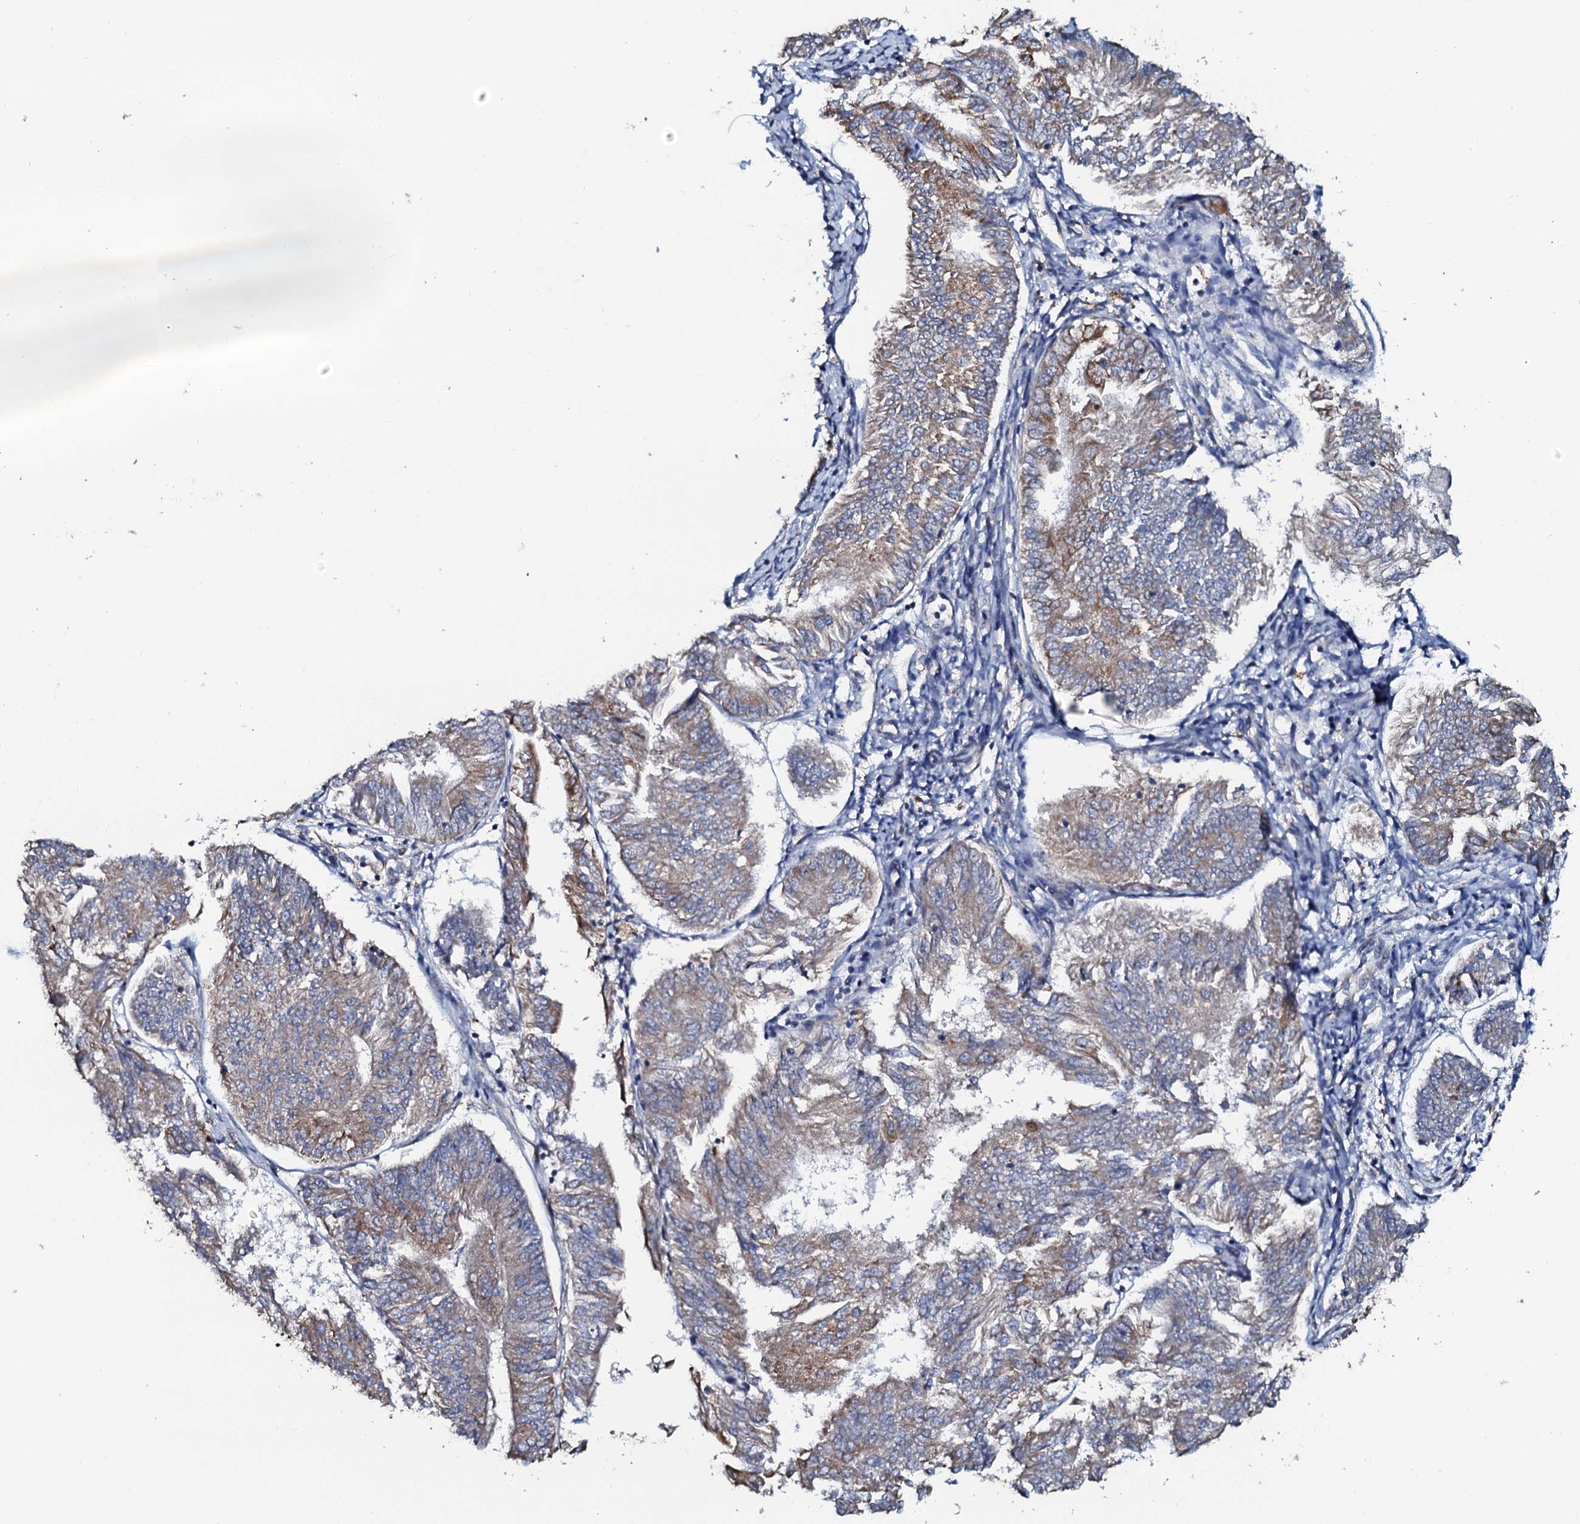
{"staining": {"intensity": "weak", "quantity": "25%-75%", "location": "cytoplasmic/membranous"}, "tissue": "endometrial cancer", "cell_type": "Tumor cells", "image_type": "cancer", "snomed": [{"axis": "morphology", "description": "Adenocarcinoma, NOS"}, {"axis": "topography", "description": "Endometrium"}], "caption": "Immunohistochemistry of human adenocarcinoma (endometrial) shows low levels of weak cytoplasmic/membranous positivity in approximately 25%-75% of tumor cells.", "gene": "GLCE", "patient": {"sex": "female", "age": 58}}